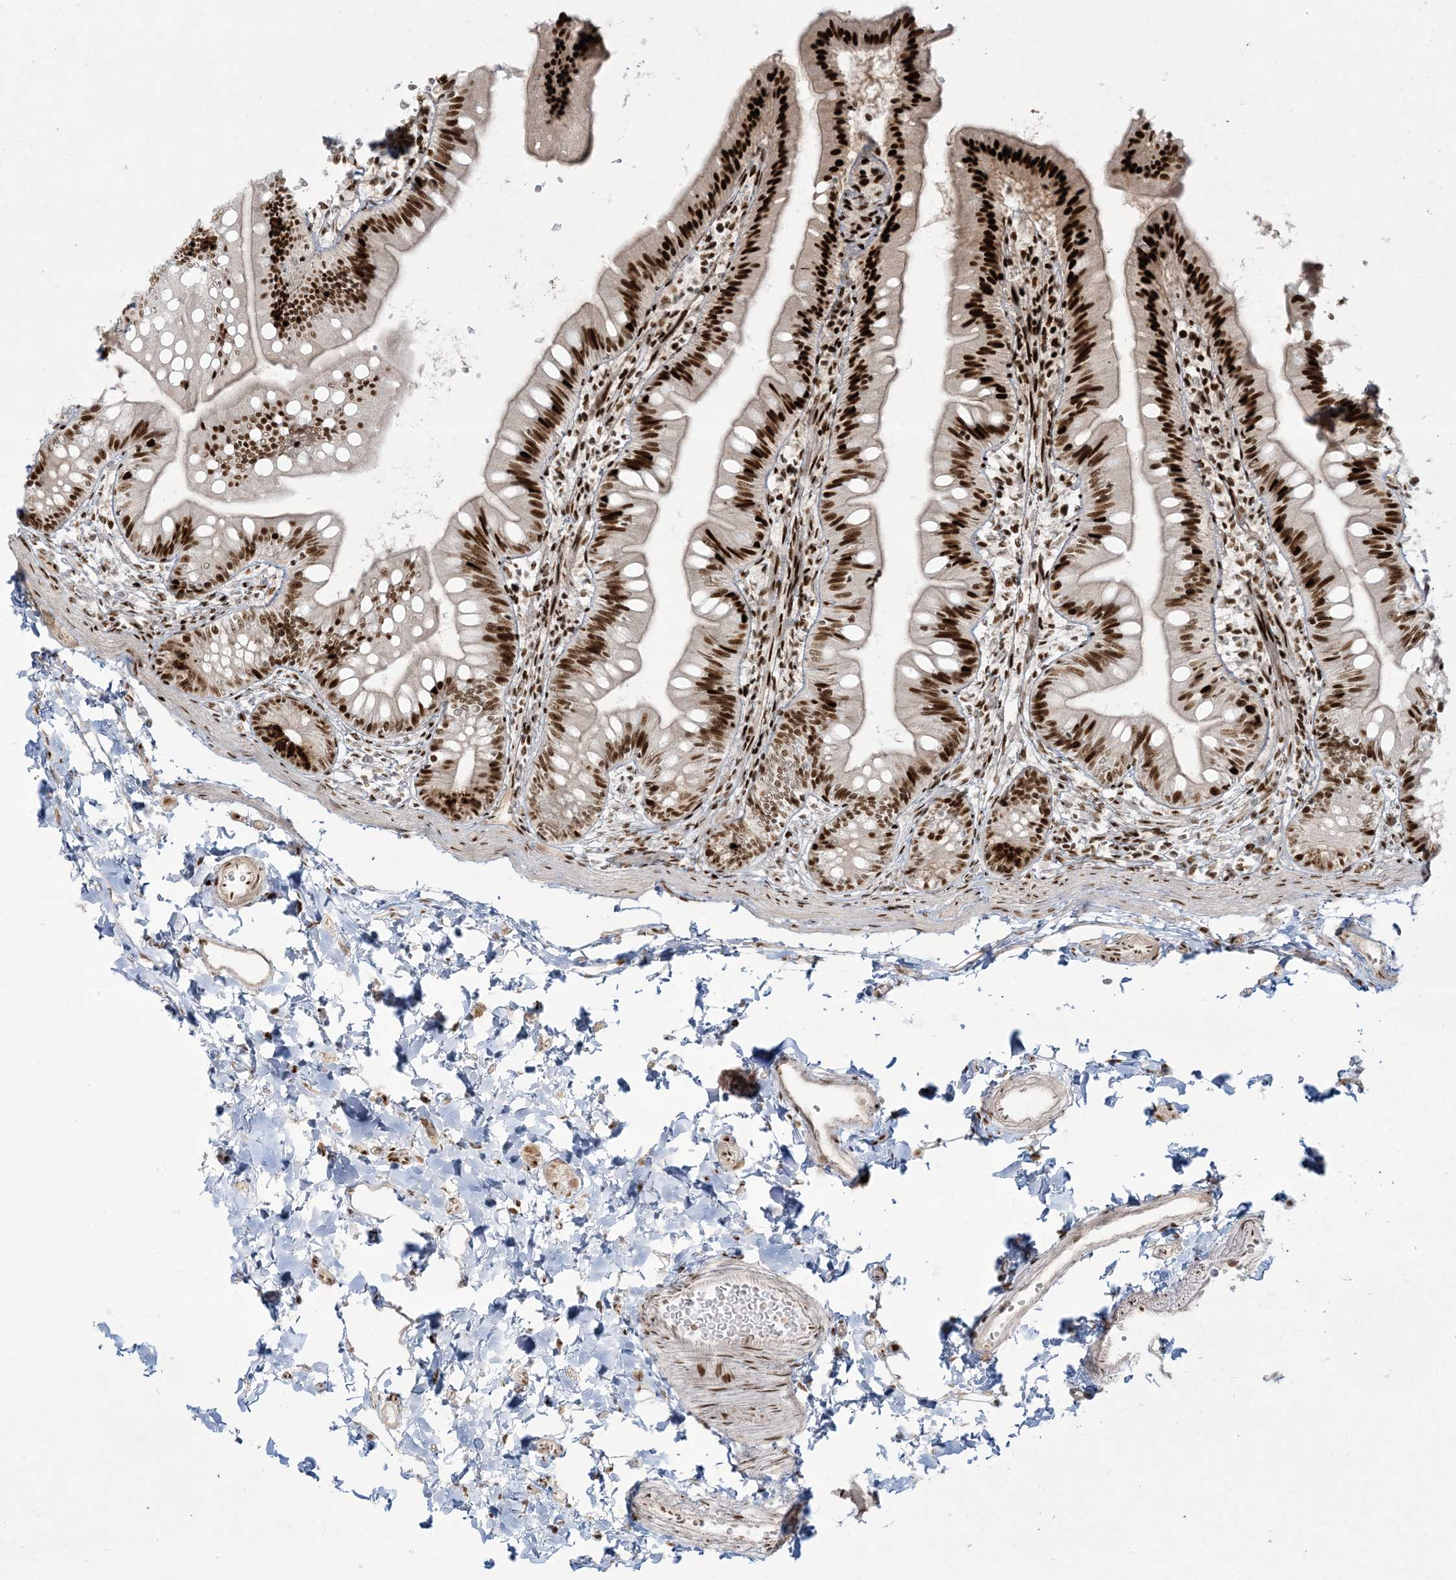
{"staining": {"intensity": "strong", "quantity": ">75%", "location": "nuclear"}, "tissue": "small intestine", "cell_type": "Glandular cells", "image_type": "normal", "snomed": [{"axis": "morphology", "description": "Normal tissue, NOS"}, {"axis": "topography", "description": "Small intestine"}], "caption": "DAB (3,3'-diaminobenzidine) immunohistochemical staining of unremarkable small intestine shows strong nuclear protein staining in about >75% of glandular cells.", "gene": "RBM10", "patient": {"sex": "male", "age": 7}}